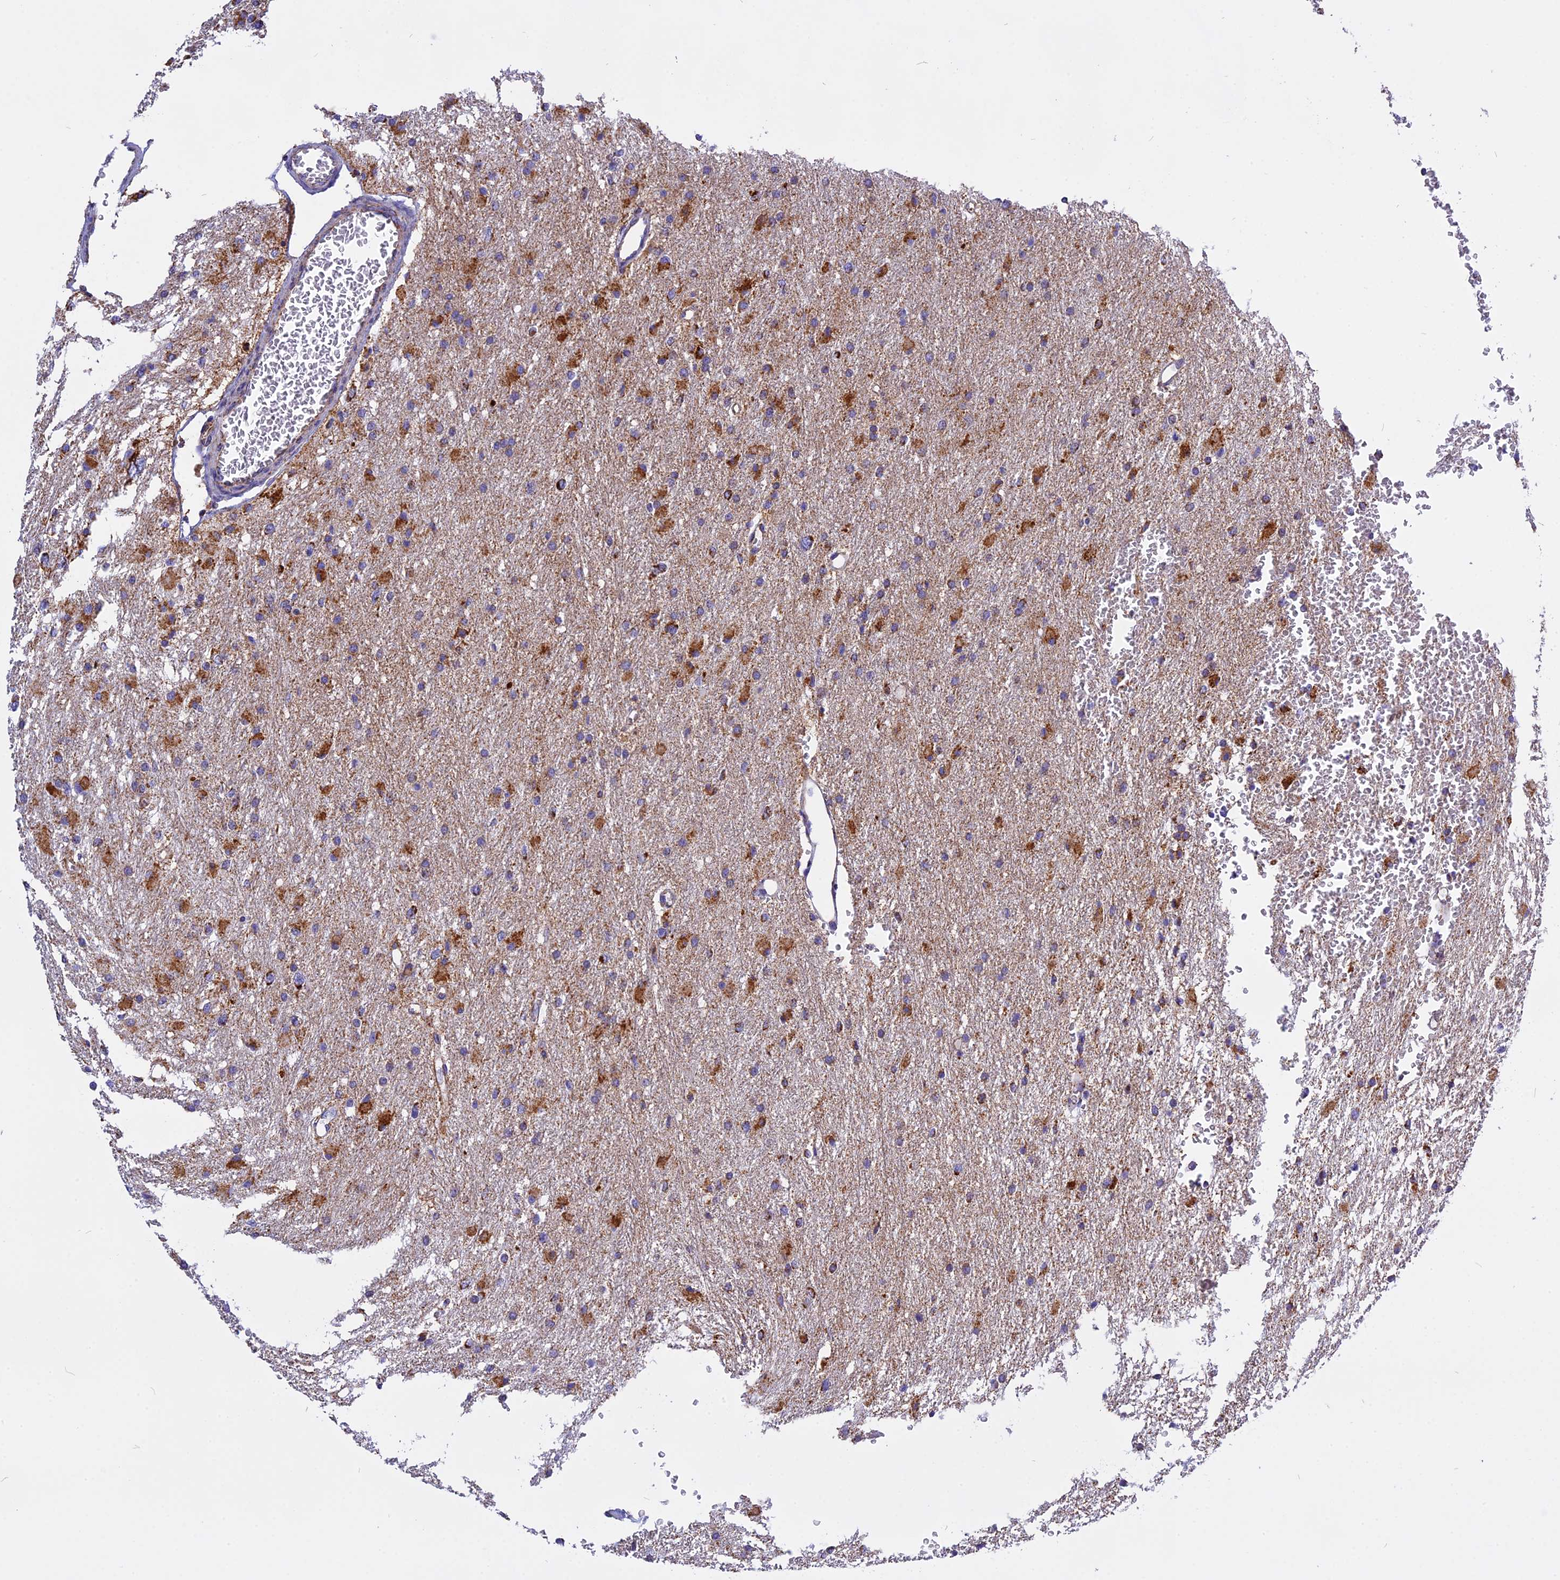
{"staining": {"intensity": "moderate", "quantity": ">75%", "location": "cytoplasmic/membranous"}, "tissue": "glioma", "cell_type": "Tumor cells", "image_type": "cancer", "snomed": [{"axis": "morphology", "description": "Glioma, malignant, High grade"}, {"axis": "topography", "description": "Cerebral cortex"}], "caption": "Protein expression analysis of high-grade glioma (malignant) shows moderate cytoplasmic/membranous positivity in about >75% of tumor cells. The protein is stained brown, and the nuclei are stained in blue (DAB (3,3'-diaminobenzidine) IHC with brightfield microscopy, high magnification).", "gene": "VDAC2", "patient": {"sex": "female", "age": 36}}